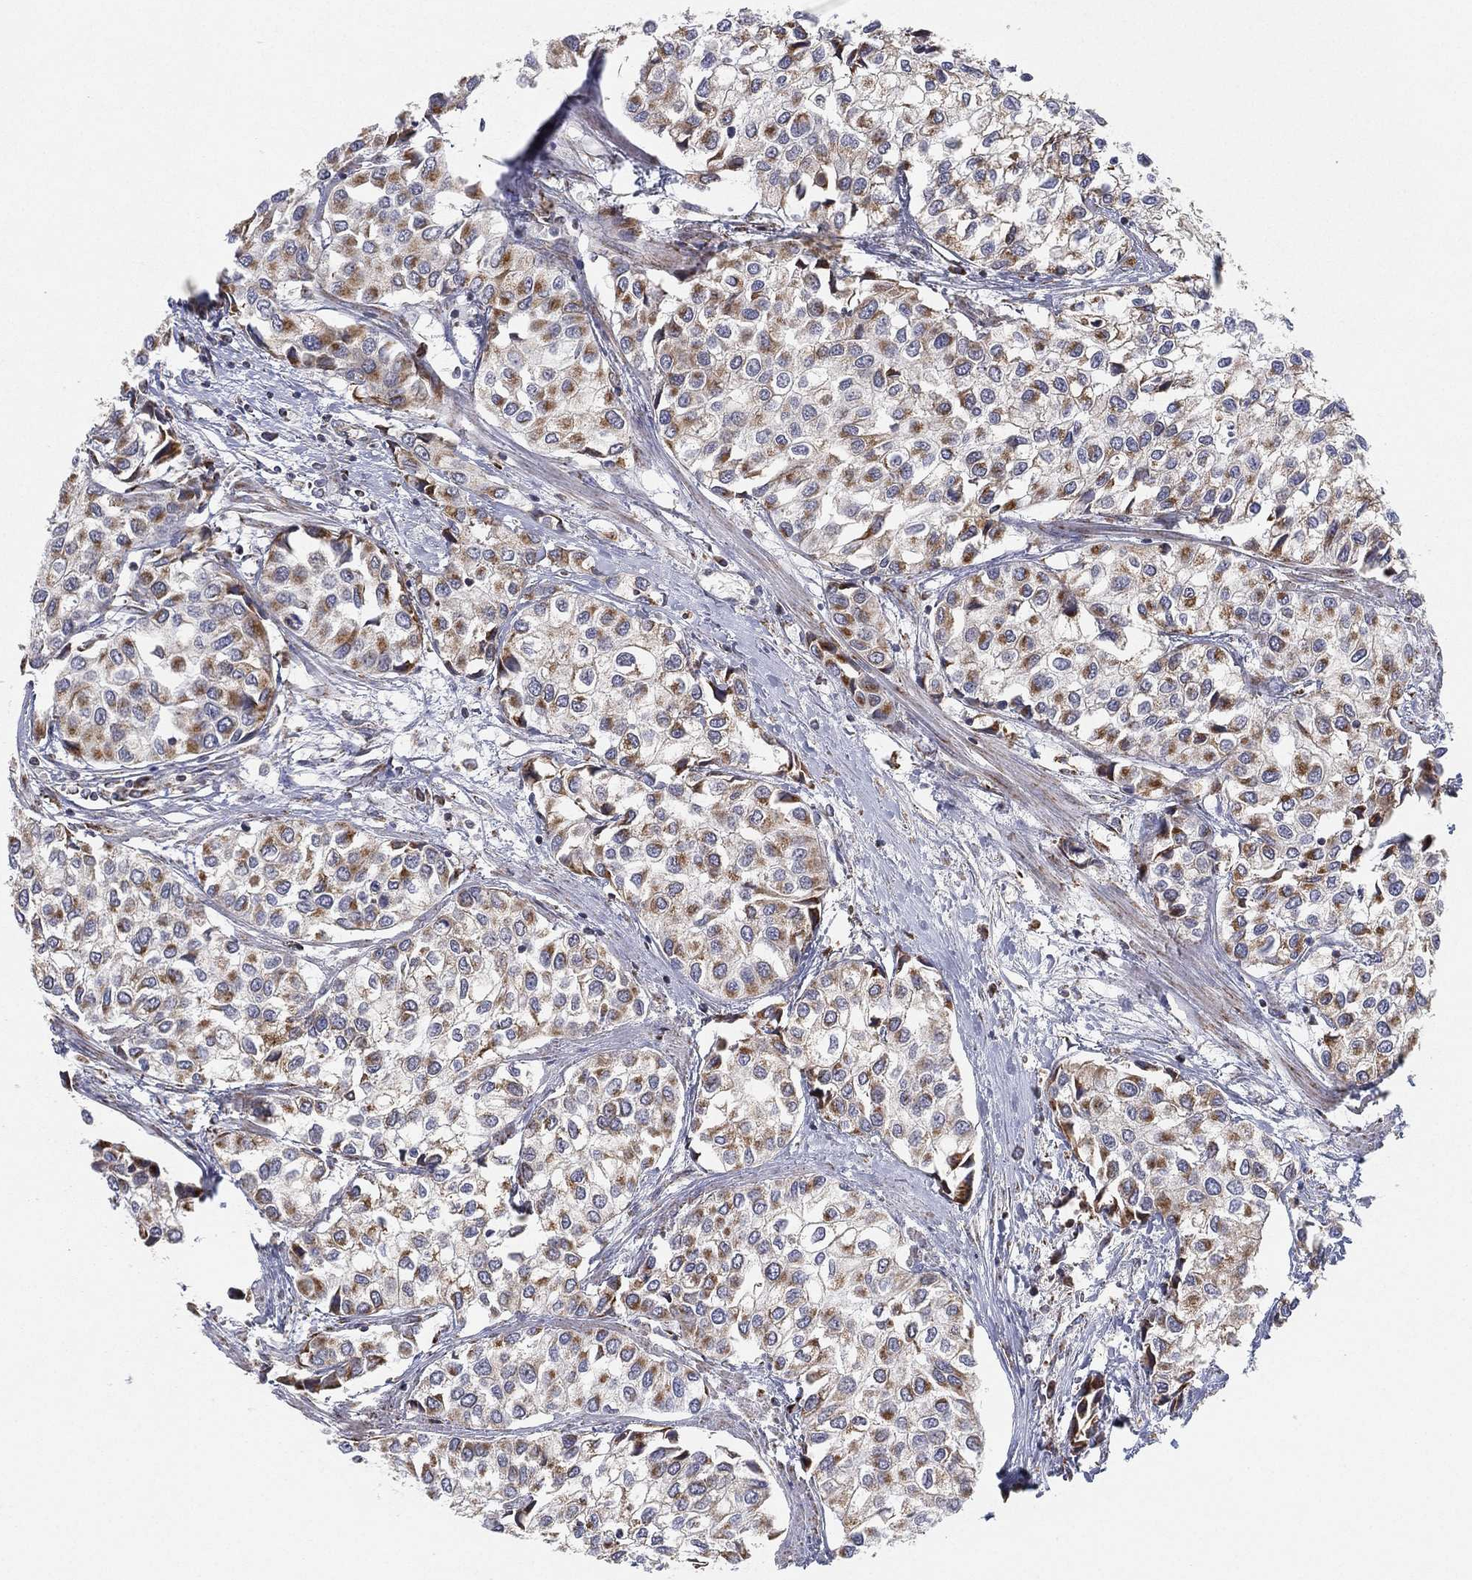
{"staining": {"intensity": "moderate", "quantity": "25%-75%", "location": "cytoplasmic/membranous"}, "tissue": "urothelial cancer", "cell_type": "Tumor cells", "image_type": "cancer", "snomed": [{"axis": "morphology", "description": "Urothelial carcinoma, High grade"}, {"axis": "topography", "description": "Urinary bladder"}], "caption": "Immunohistochemical staining of urothelial cancer shows medium levels of moderate cytoplasmic/membranous protein positivity in about 25%-75% of tumor cells.", "gene": "PSMG4", "patient": {"sex": "male", "age": 73}}